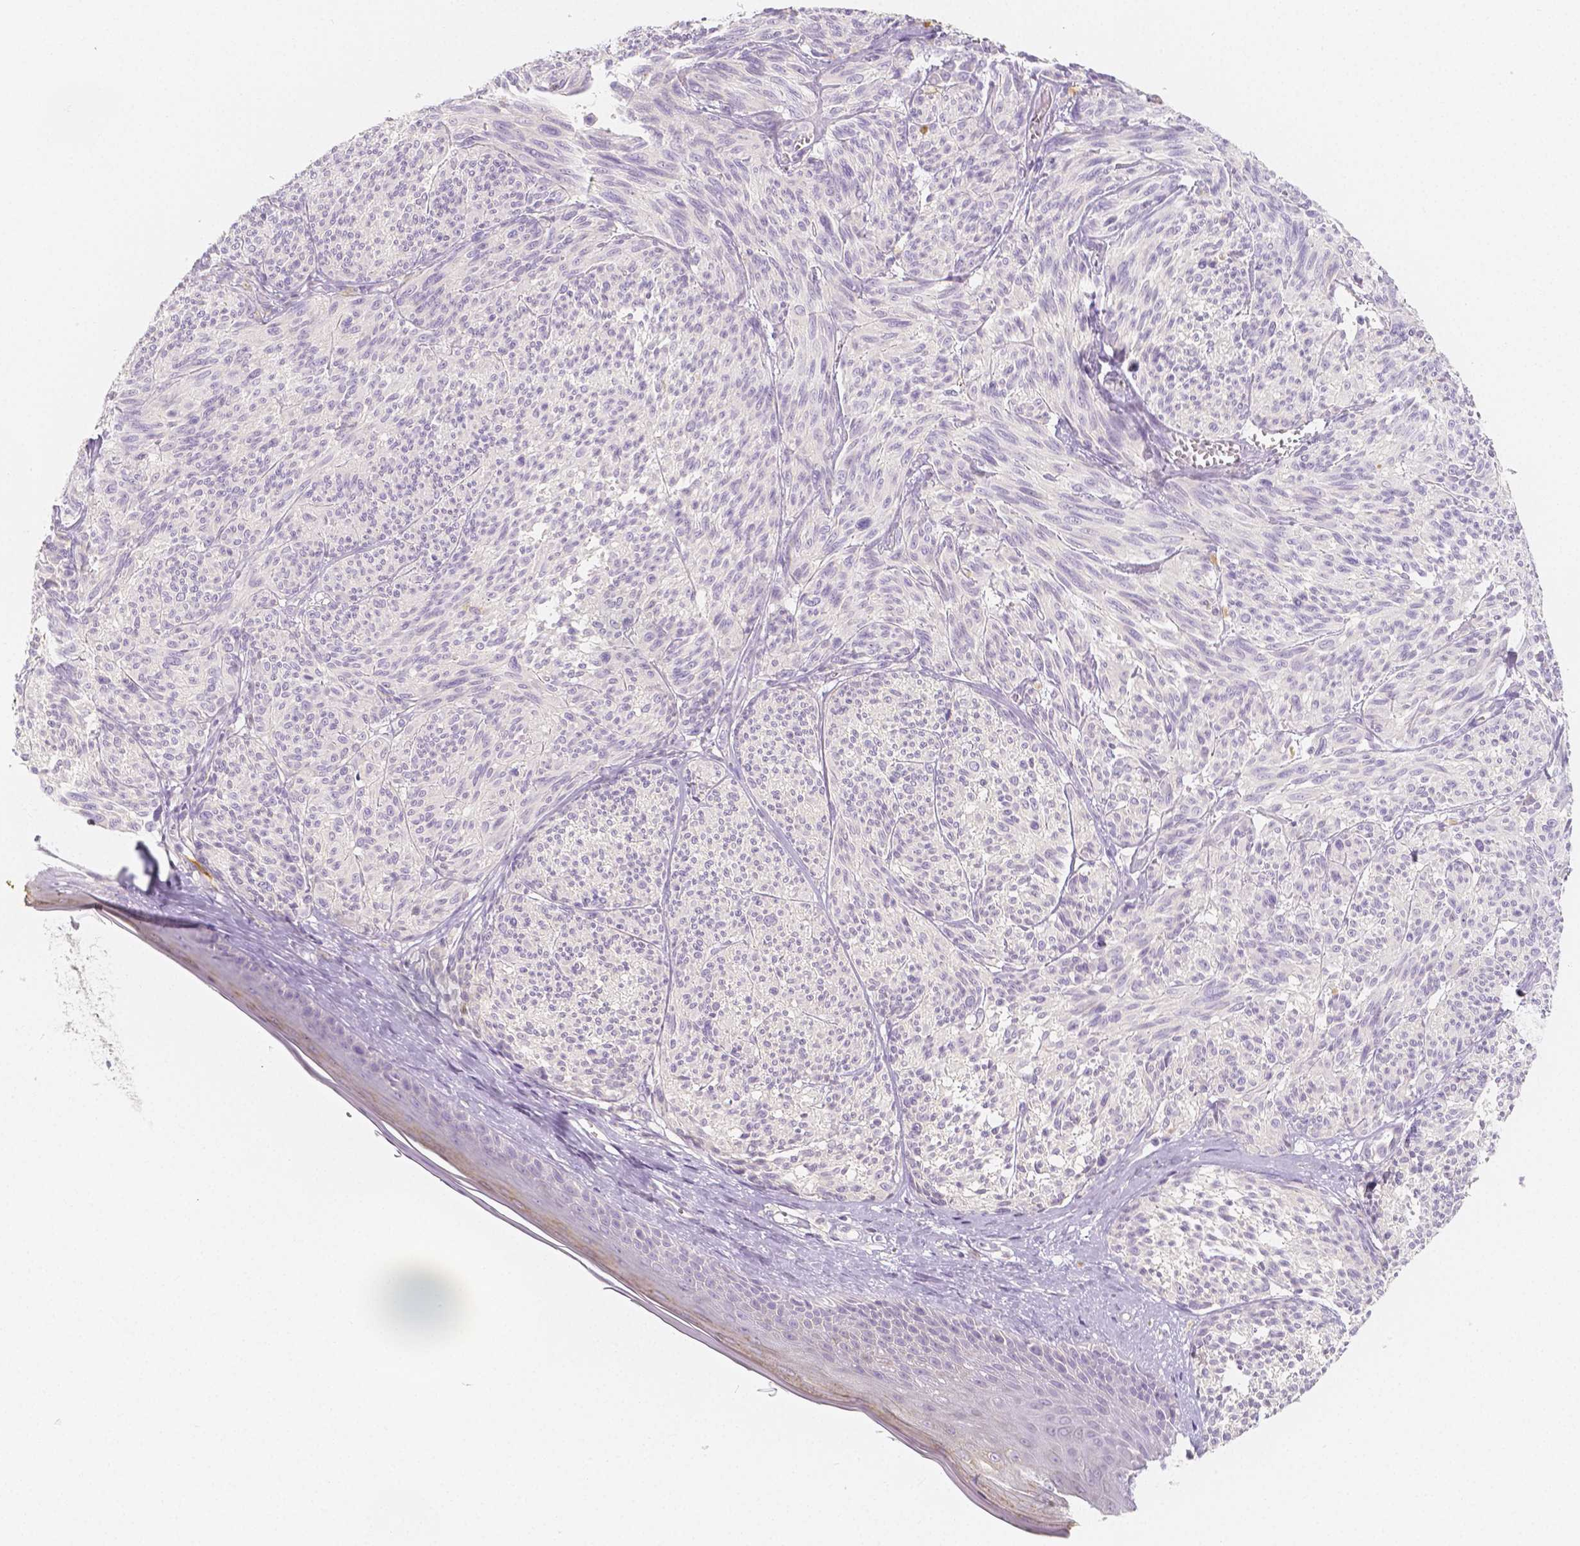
{"staining": {"intensity": "negative", "quantity": "none", "location": "none"}, "tissue": "melanoma", "cell_type": "Tumor cells", "image_type": "cancer", "snomed": [{"axis": "morphology", "description": "Malignant melanoma, NOS"}, {"axis": "topography", "description": "Skin"}], "caption": "Melanoma stained for a protein using immunohistochemistry exhibits no expression tumor cells.", "gene": "BATF", "patient": {"sex": "male", "age": 79}}